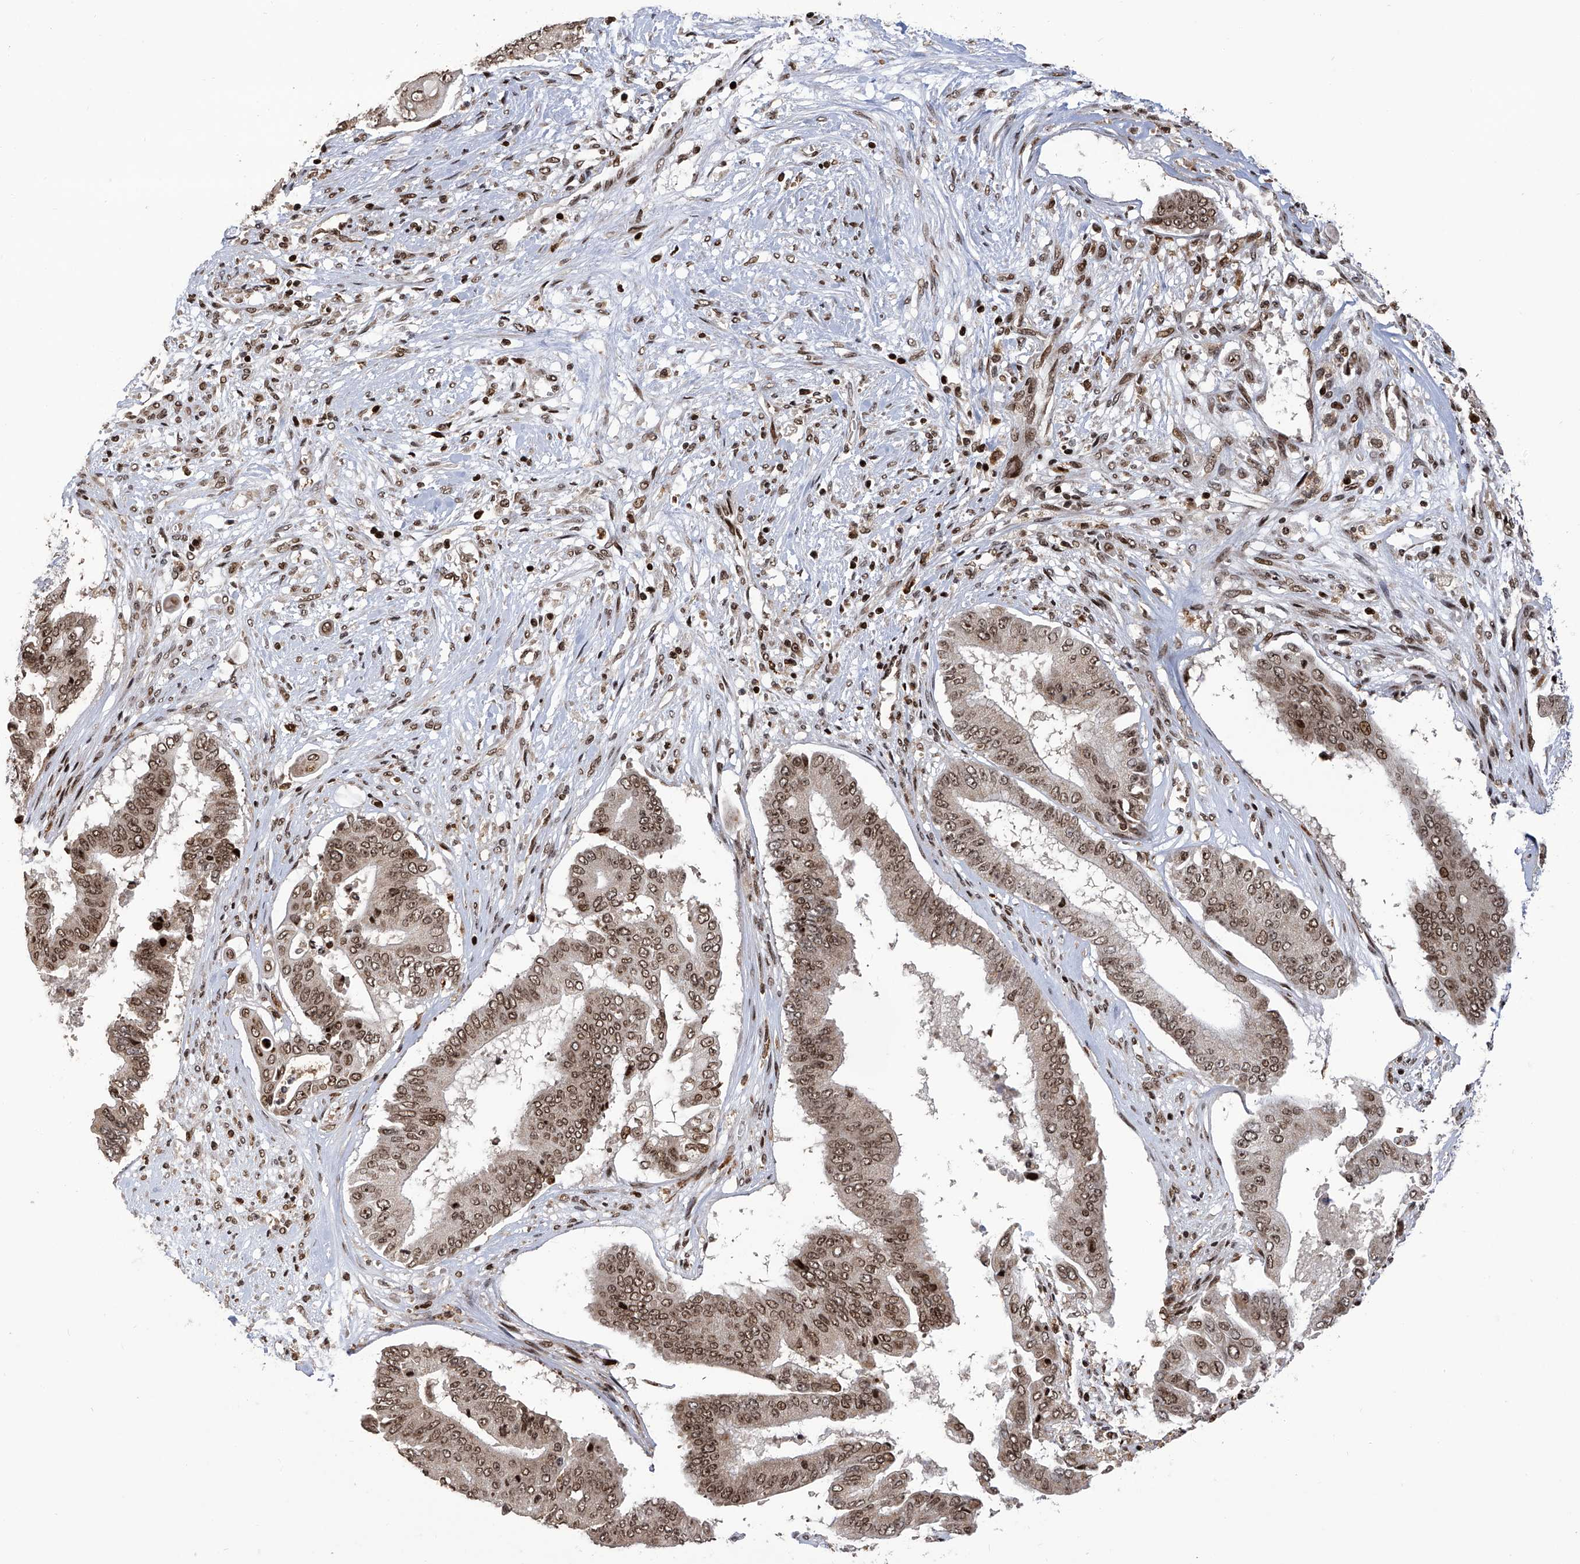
{"staining": {"intensity": "moderate", "quantity": ">75%", "location": "nuclear"}, "tissue": "pancreatic cancer", "cell_type": "Tumor cells", "image_type": "cancer", "snomed": [{"axis": "morphology", "description": "Adenocarcinoma, NOS"}, {"axis": "topography", "description": "Pancreas"}], "caption": "Moderate nuclear positivity for a protein is seen in approximately >75% of tumor cells of pancreatic cancer (adenocarcinoma) using IHC.", "gene": "PAK1IP1", "patient": {"sex": "female", "age": 77}}